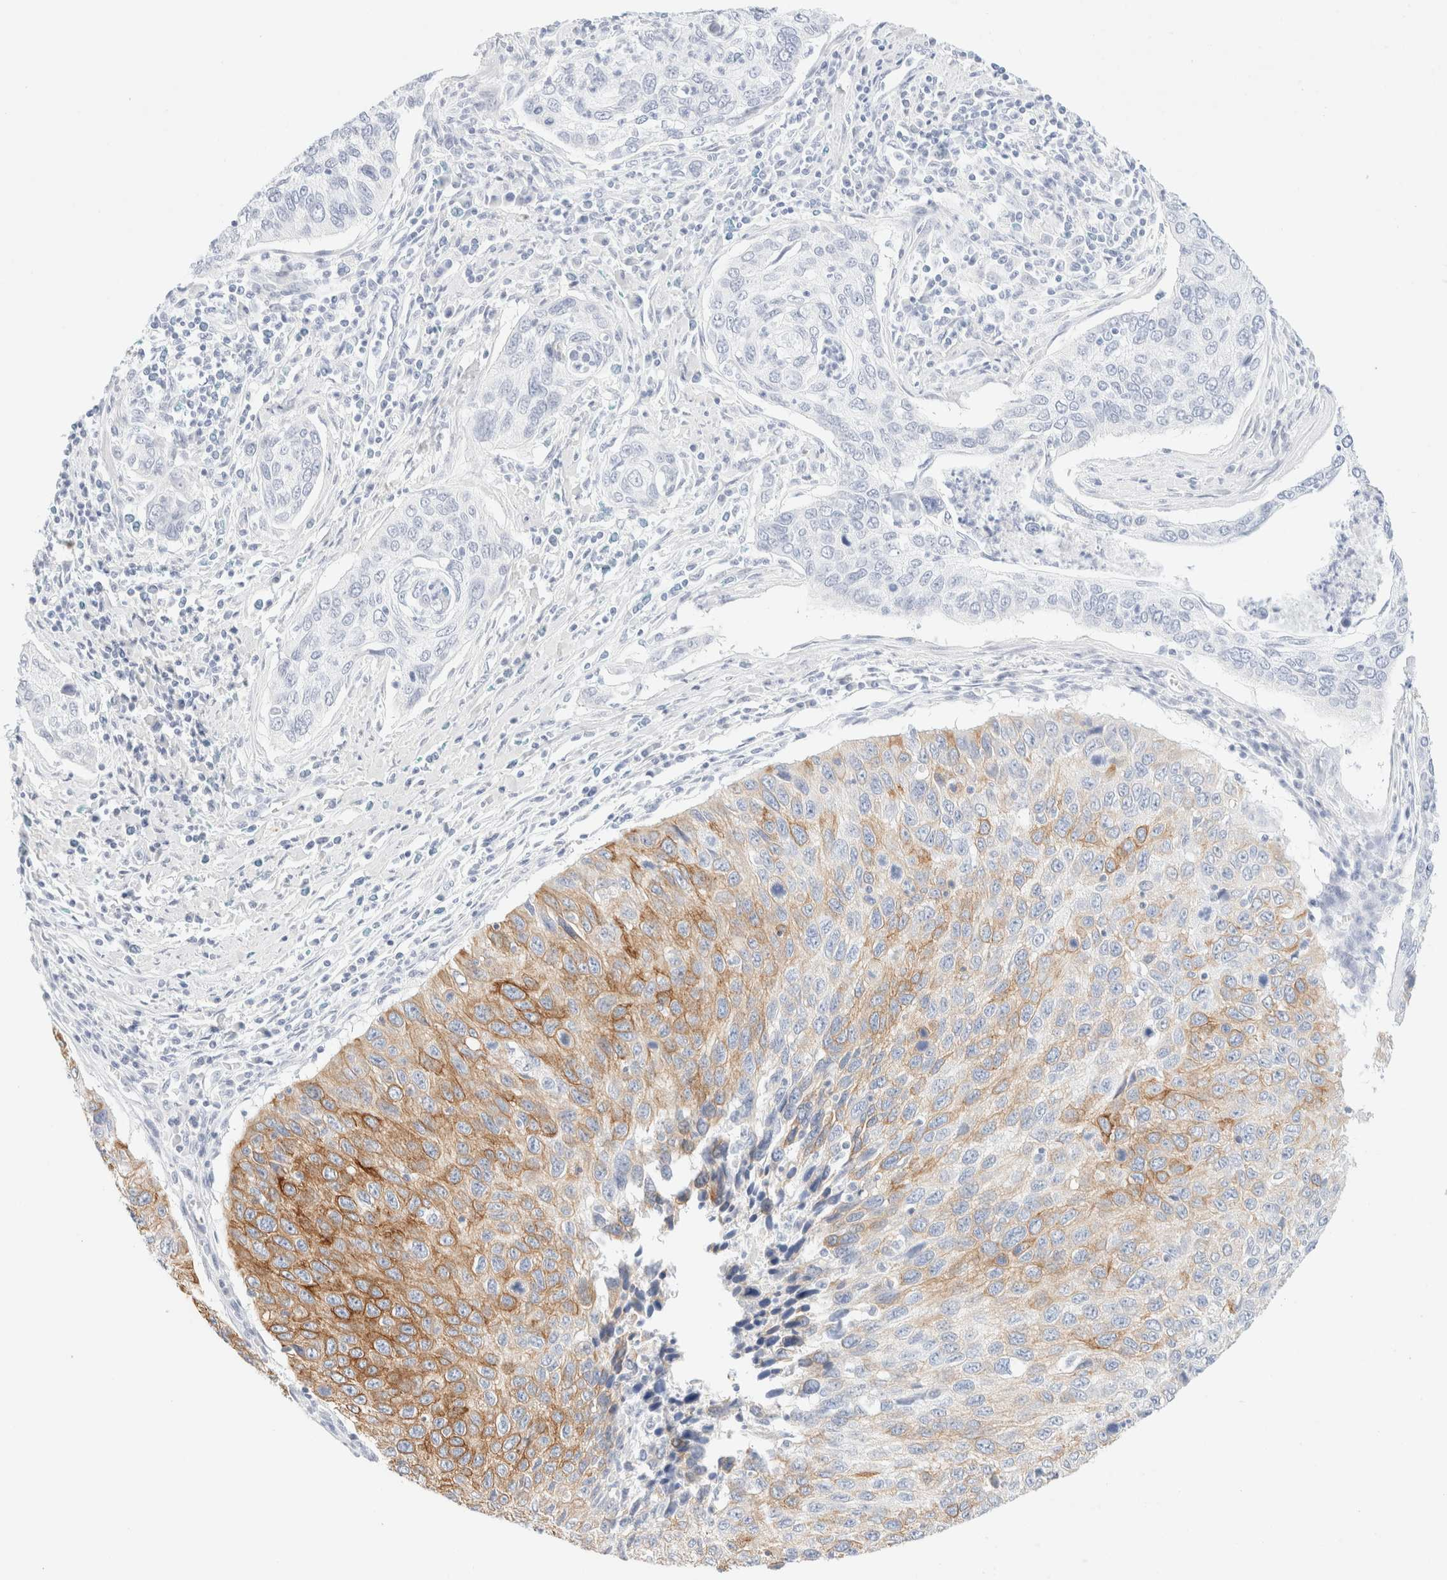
{"staining": {"intensity": "moderate", "quantity": "<25%", "location": "cytoplasmic/membranous"}, "tissue": "cervical cancer", "cell_type": "Tumor cells", "image_type": "cancer", "snomed": [{"axis": "morphology", "description": "Squamous cell carcinoma, NOS"}, {"axis": "topography", "description": "Cervix"}], "caption": "Immunohistochemical staining of cervical cancer (squamous cell carcinoma) shows low levels of moderate cytoplasmic/membranous expression in approximately <25% of tumor cells.", "gene": "KRT15", "patient": {"sex": "female", "age": 53}}